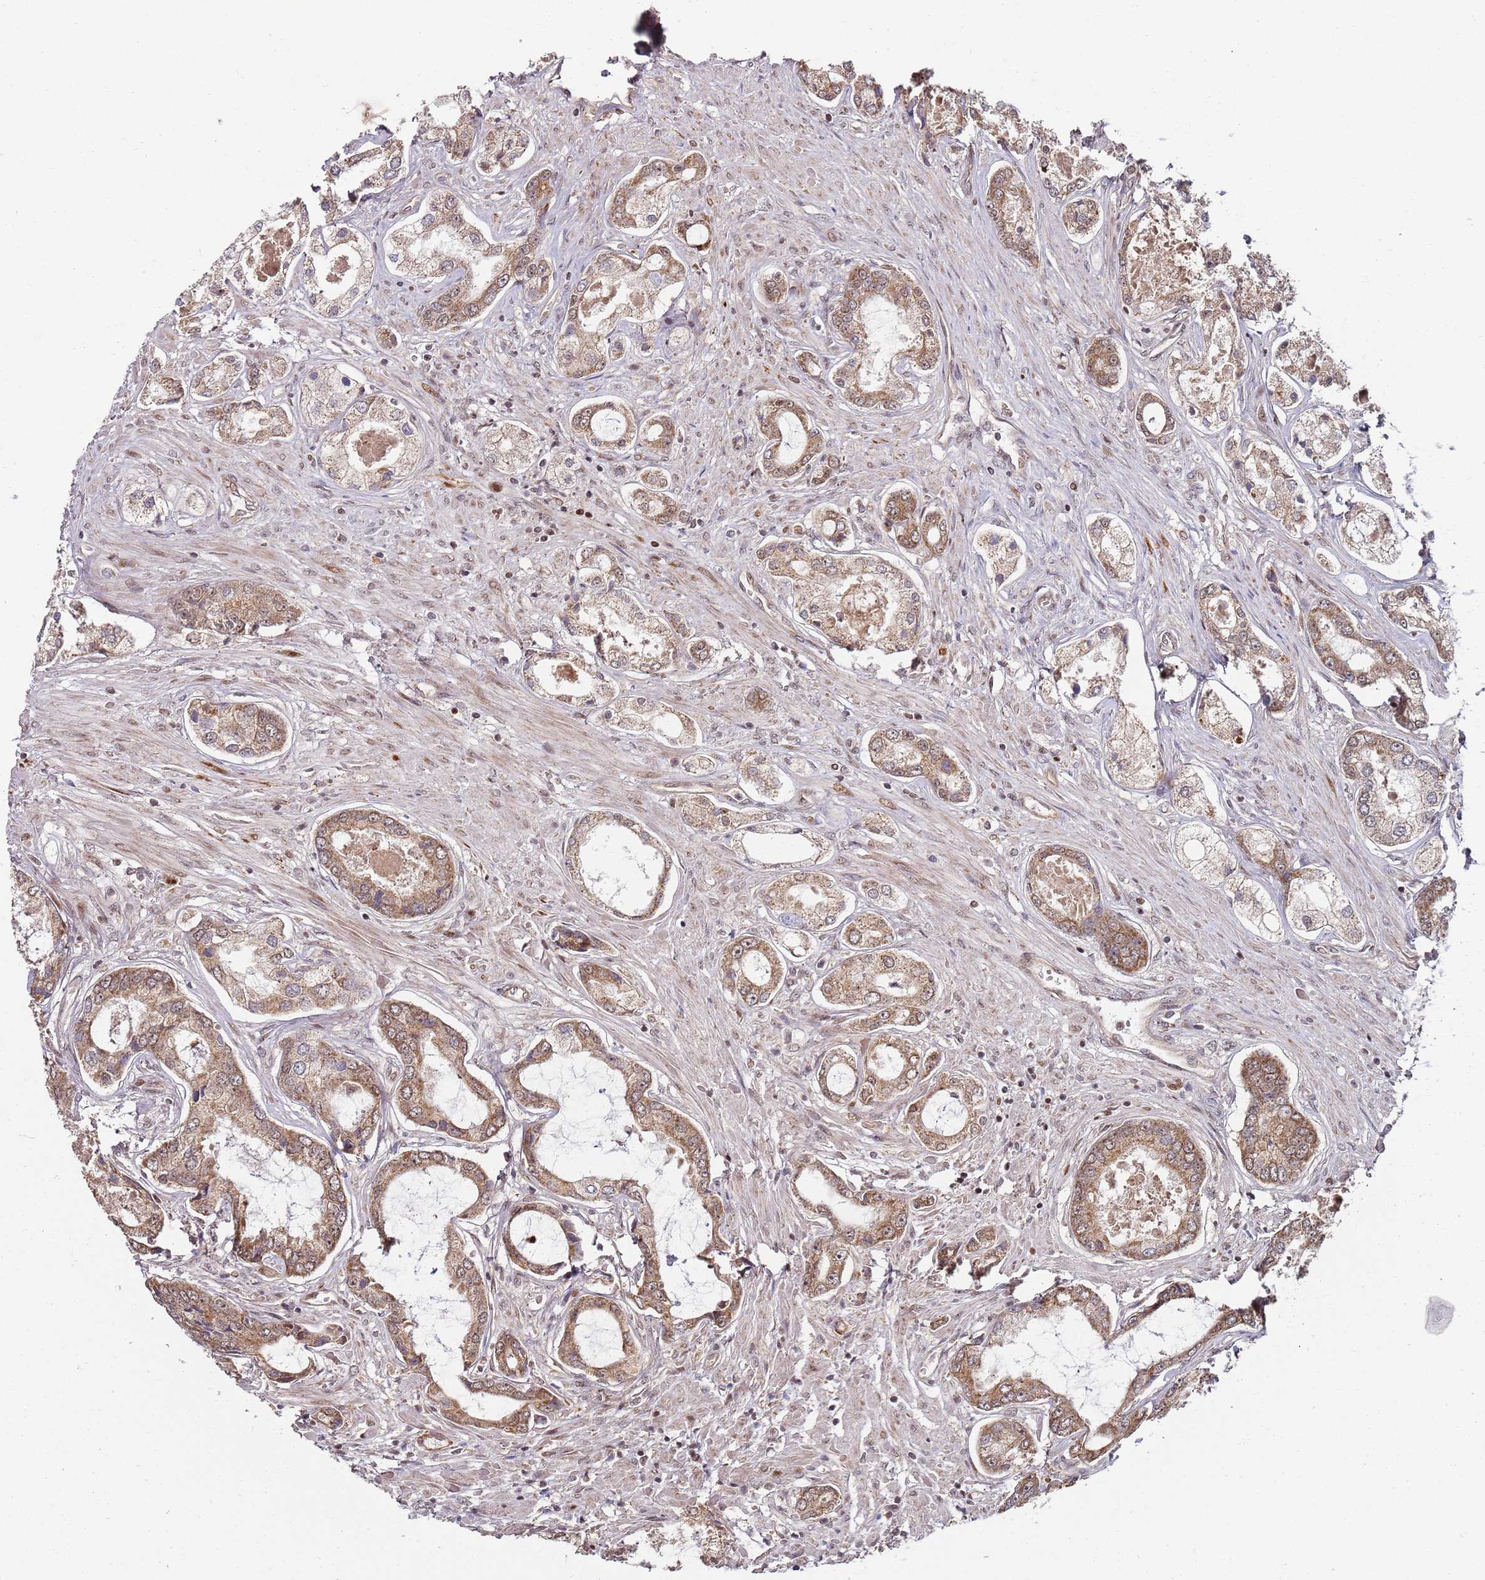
{"staining": {"intensity": "moderate", "quantity": ">75%", "location": "cytoplasmic/membranous"}, "tissue": "prostate cancer", "cell_type": "Tumor cells", "image_type": "cancer", "snomed": [{"axis": "morphology", "description": "Adenocarcinoma, Low grade"}, {"axis": "topography", "description": "Prostate"}], "caption": "Immunohistochemical staining of human prostate cancer (adenocarcinoma (low-grade)) displays medium levels of moderate cytoplasmic/membranous protein expression in about >75% of tumor cells.", "gene": "EDC3", "patient": {"sex": "male", "age": 68}}